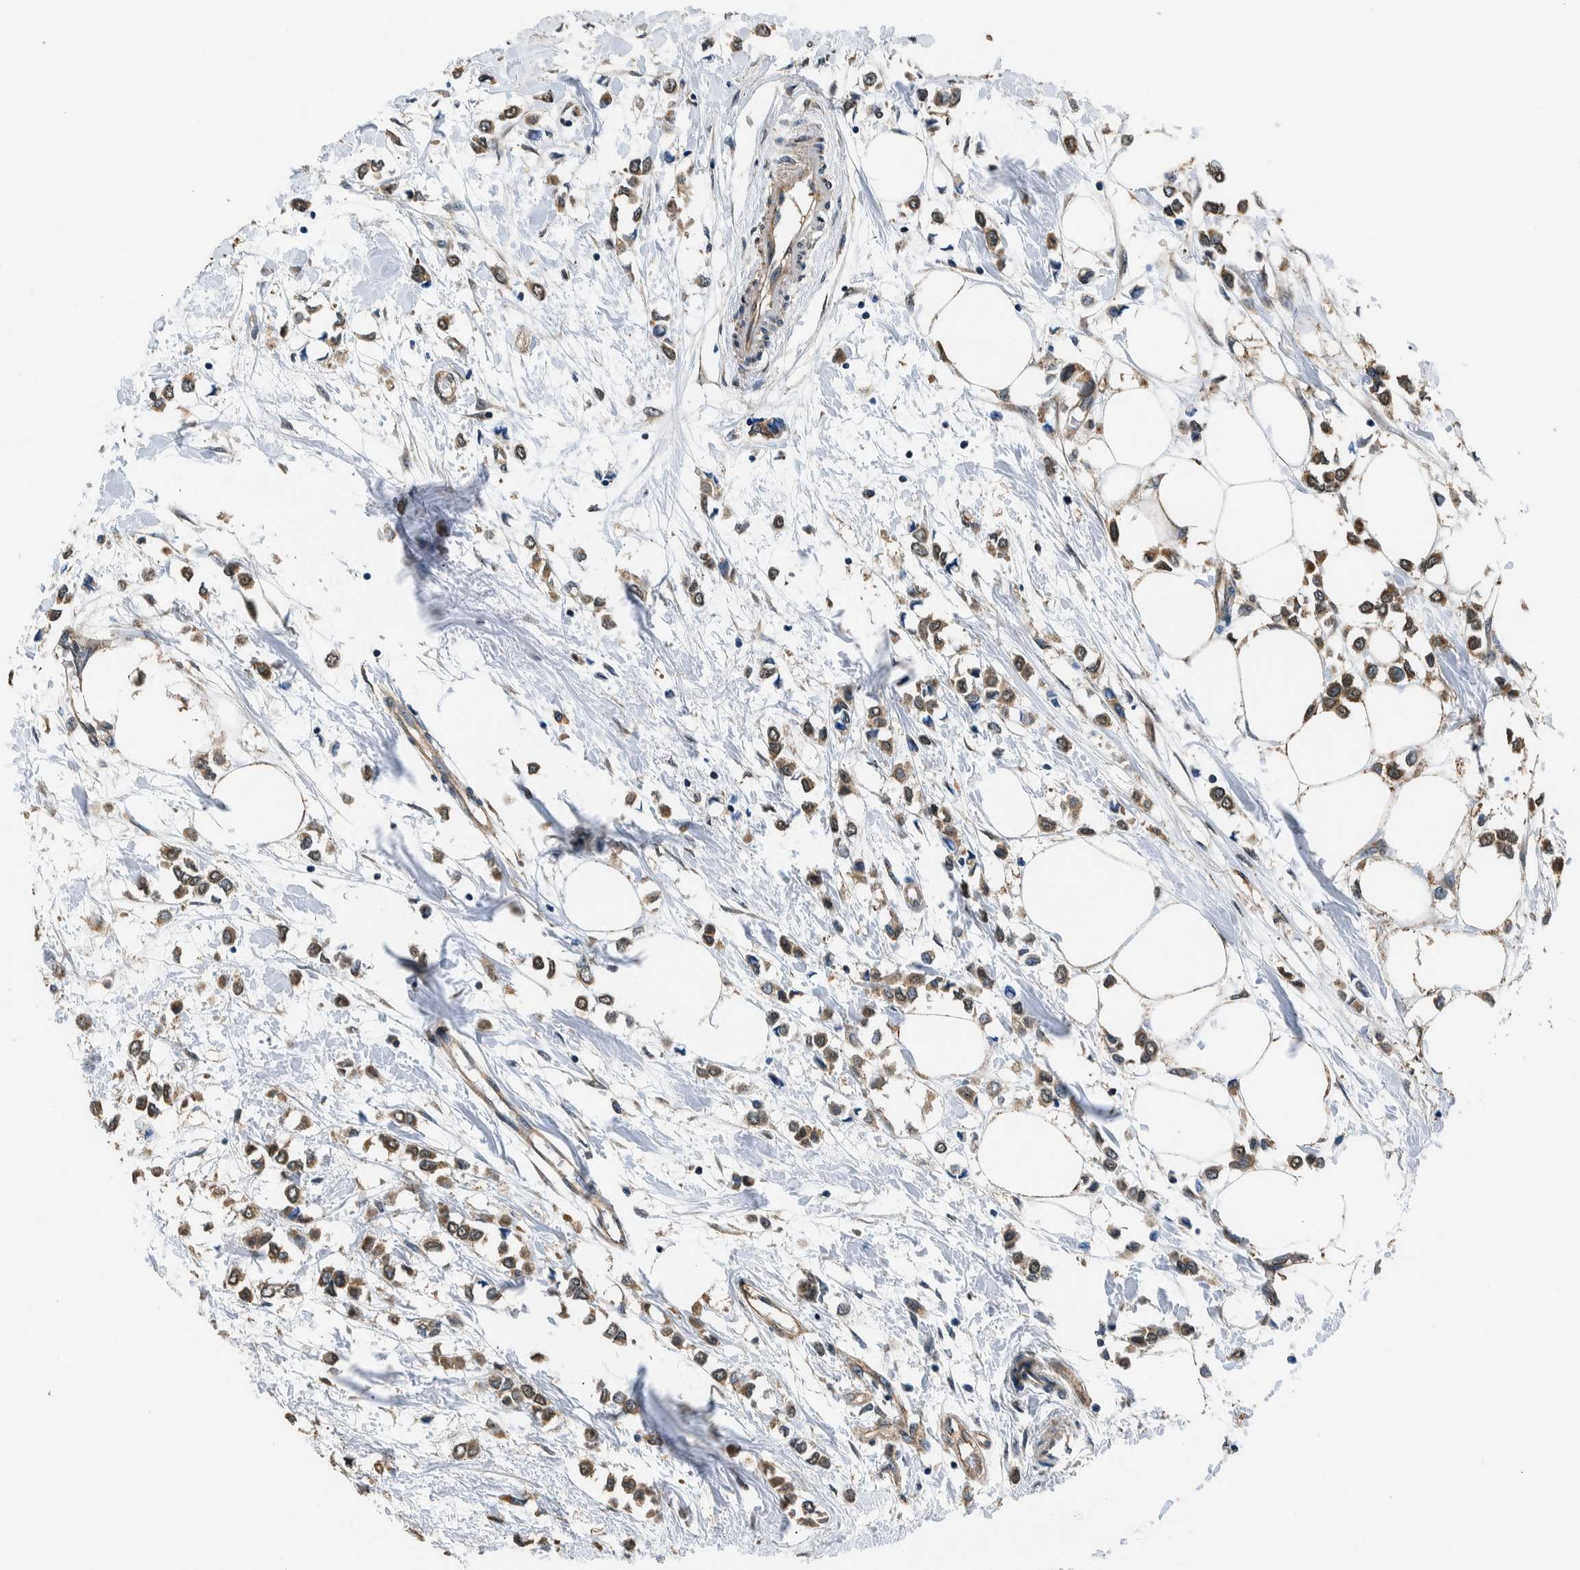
{"staining": {"intensity": "moderate", "quantity": ">75%", "location": "cytoplasmic/membranous"}, "tissue": "breast cancer", "cell_type": "Tumor cells", "image_type": "cancer", "snomed": [{"axis": "morphology", "description": "Lobular carcinoma"}, {"axis": "topography", "description": "Breast"}], "caption": "Breast cancer (lobular carcinoma) was stained to show a protein in brown. There is medium levels of moderate cytoplasmic/membranous expression in about >75% of tumor cells. (DAB IHC with brightfield microscopy, high magnification).", "gene": "NIBAN2", "patient": {"sex": "female", "age": 51}}